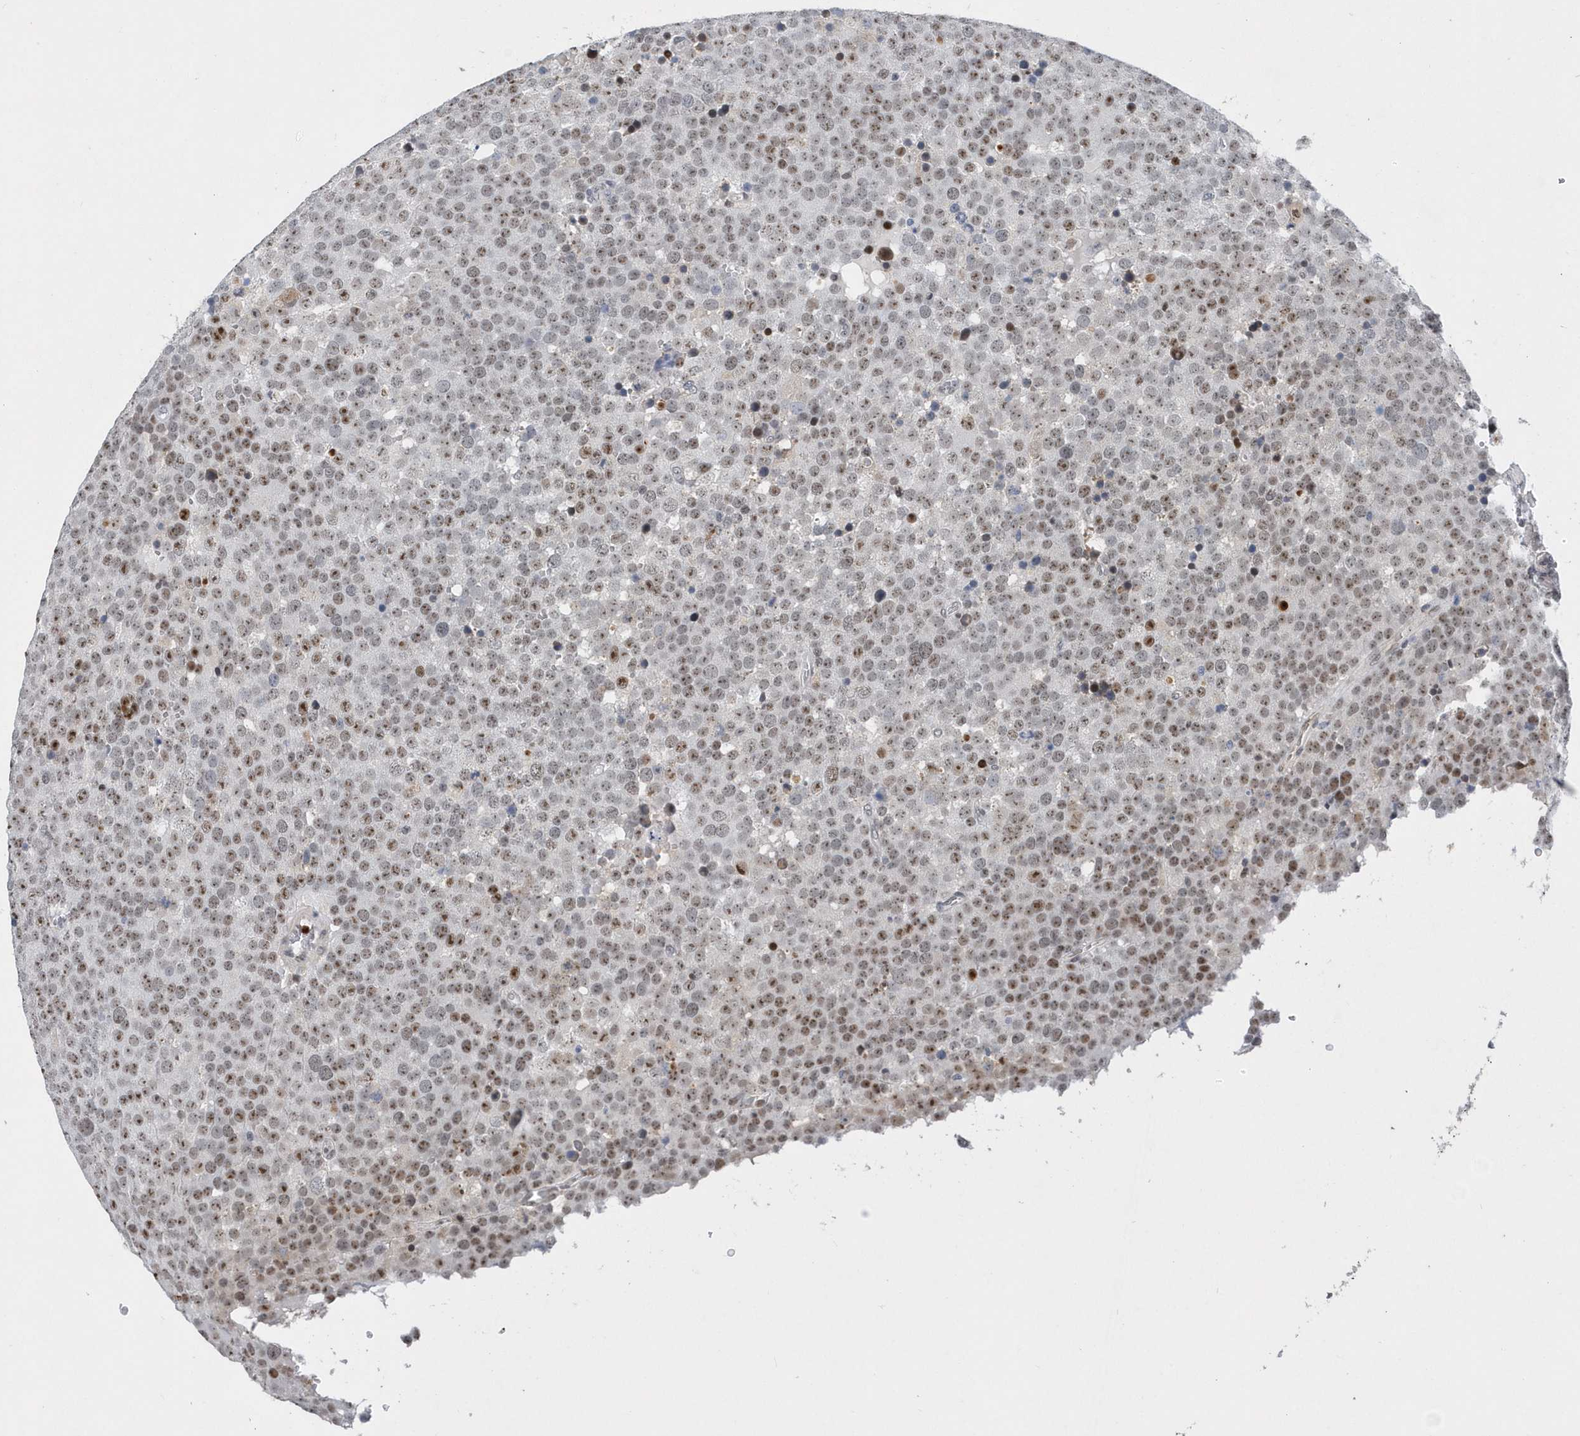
{"staining": {"intensity": "moderate", "quantity": ">75%", "location": "nuclear"}, "tissue": "testis cancer", "cell_type": "Tumor cells", "image_type": "cancer", "snomed": [{"axis": "morphology", "description": "Seminoma, NOS"}, {"axis": "topography", "description": "Testis"}], "caption": "Human seminoma (testis) stained with a brown dye displays moderate nuclear positive expression in about >75% of tumor cells.", "gene": "RPP30", "patient": {"sex": "male", "age": 71}}